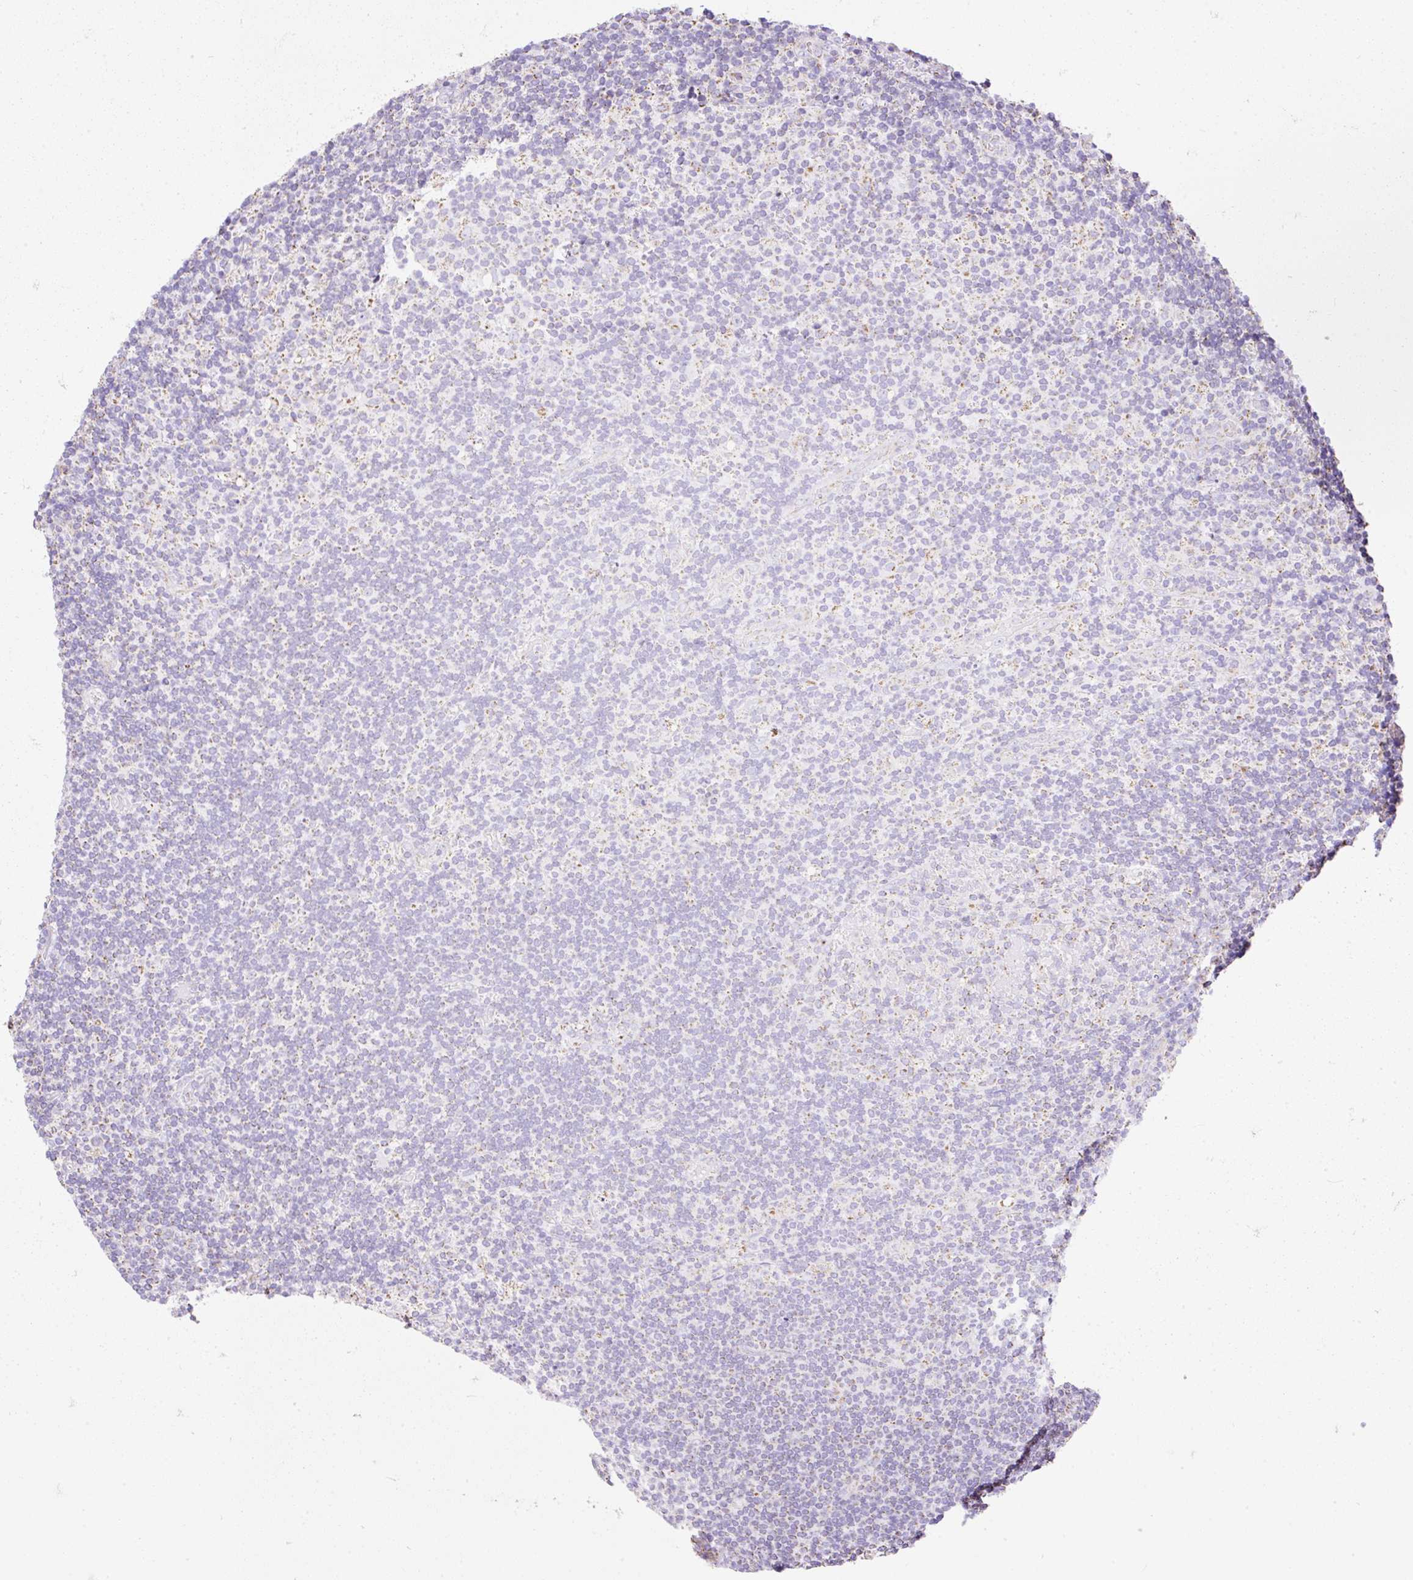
{"staining": {"intensity": "negative", "quantity": "none", "location": "none"}, "tissue": "lymphoma", "cell_type": "Tumor cells", "image_type": "cancer", "snomed": [{"axis": "morphology", "description": "Hodgkin's disease, NOS"}, {"axis": "topography", "description": "Lymph node"}], "caption": "DAB (3,3'-diaminobenzidine) immunohistochemical staining of human lymphoma reveals no significant expression in tumor cells.", "gene": "DAAM2", "patient": {"sex": "female", "age": 57}}